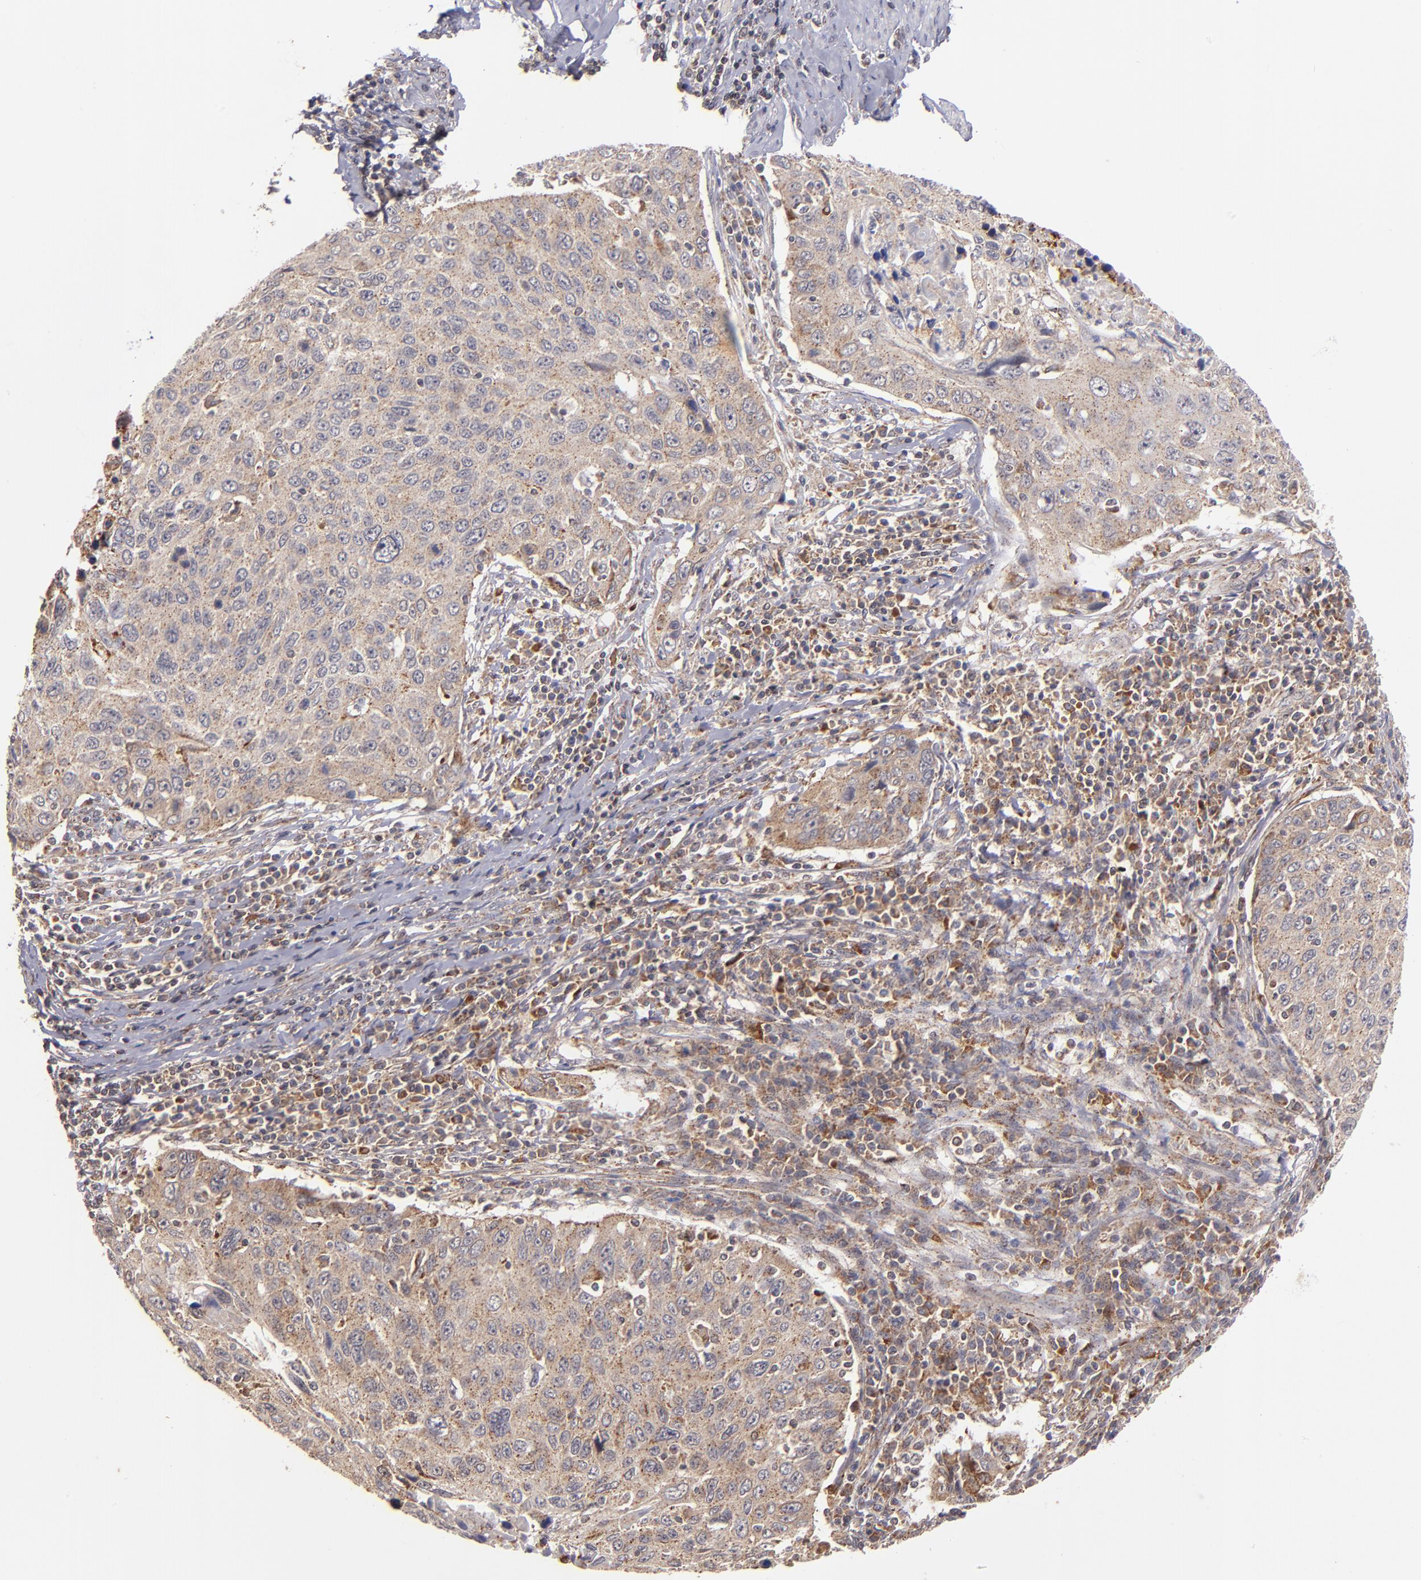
{"staining": {"intensity": "moderate", "quantity": ">75%", "location": "cytoplasmic/membranous"}, "tissue": "cervical cancer", "cell_type": "Tumor cells", "image_type": "cancer", "snomed": [{"axis": "morphology", "description": "Squamous cell carcinoma, NOS"}, {"axis": "topography", "description": "Cervix"}], "caption": "About >75% of tumor cells in squamous cell carcinoma (cervical) show moderate cytoplasmic/membranous protein positivity as visualized by brown immunohistochemical staining.", "gene": "ZFYVE1", "patient": {"sex": "female", "age": 53}}